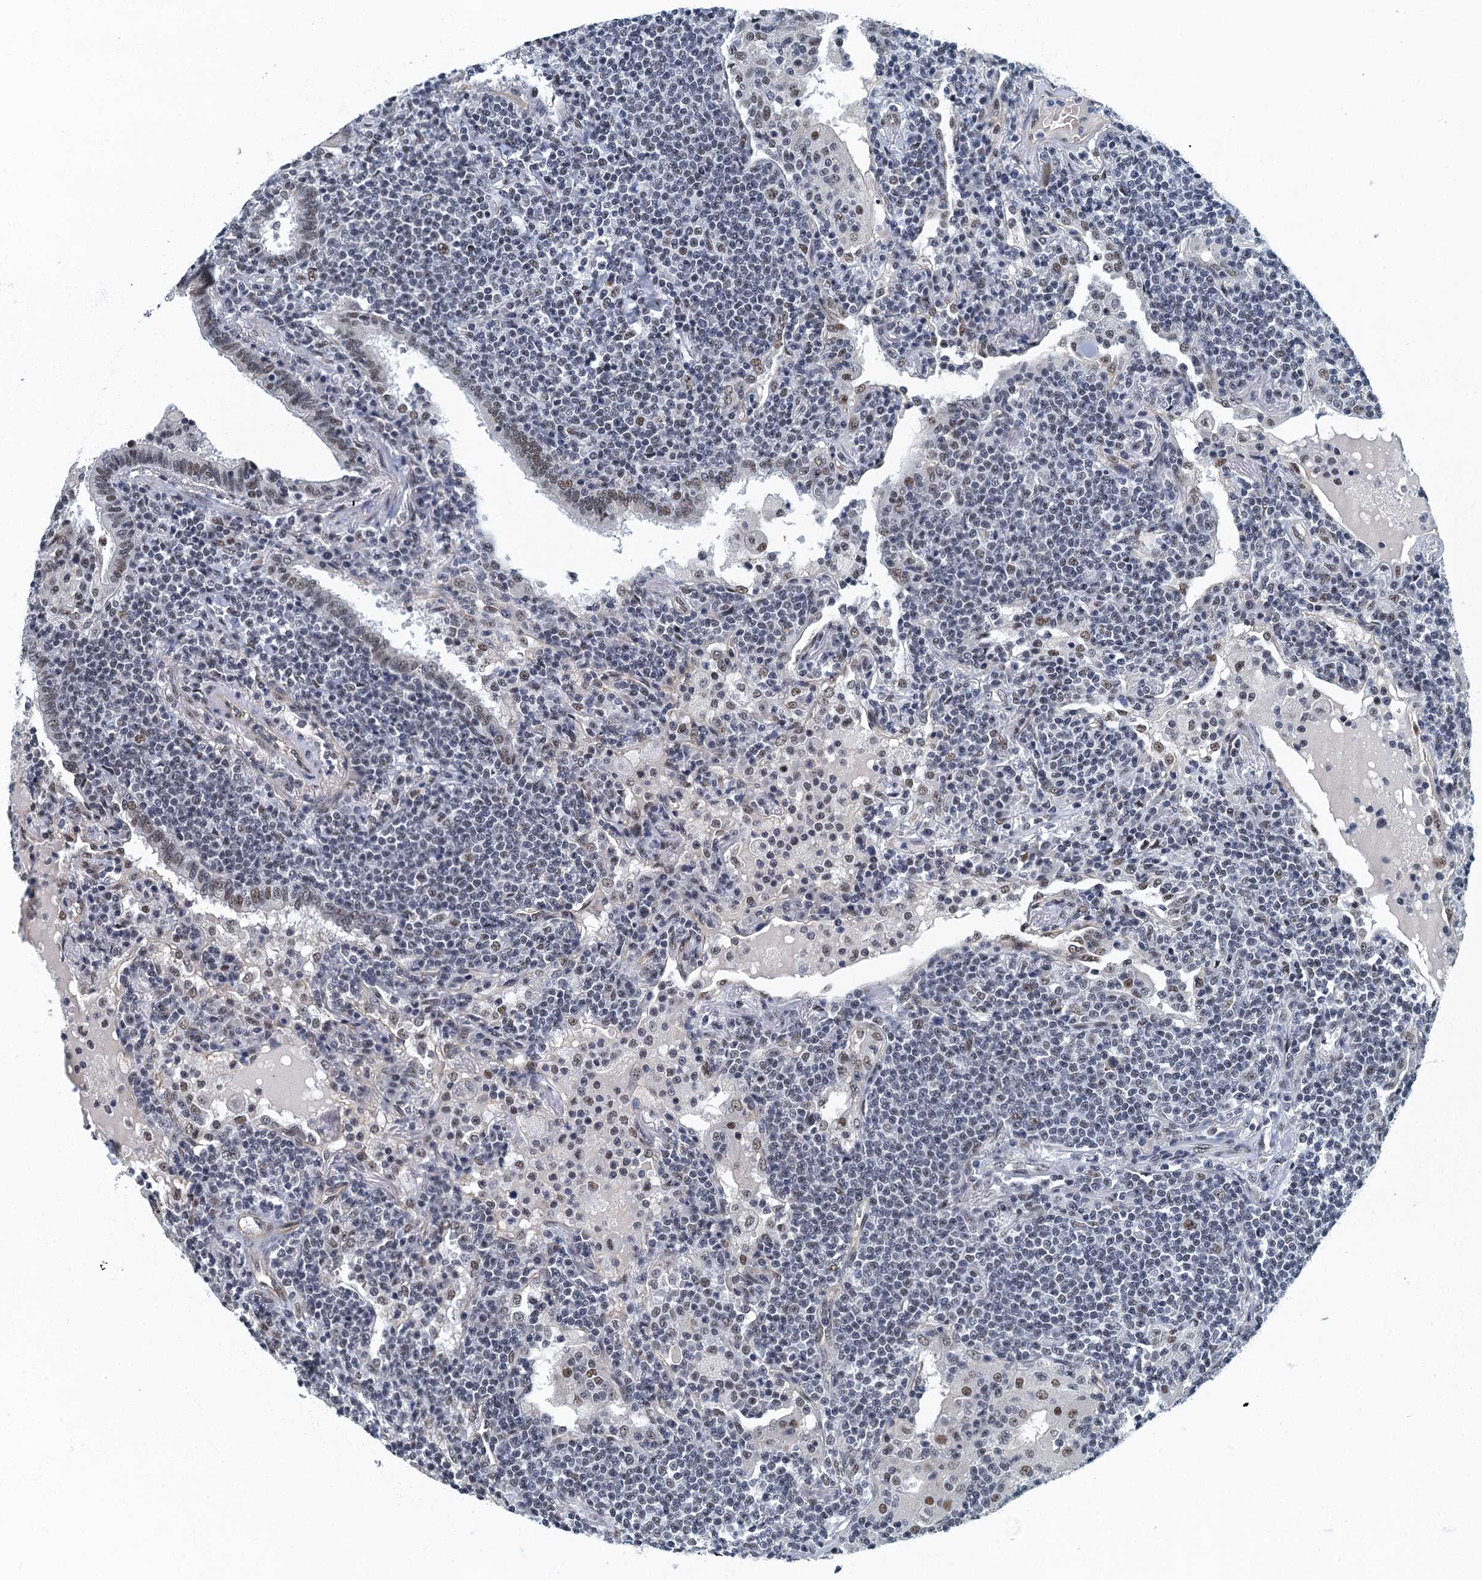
{"staining": {"intensity": "weak", "quantity": "<25%", "location": "nuclear"}, "tissue": "lymphoma", "cell_type": "Tumor cells", "image_type": "cancer", "snomed": [{"axis": "morphology", "description": "Malignant lymphoma, non-Hodgkin's type, Low grade"}, {"axis": "topography", "description": "Lung"}], "caption": "IHC image of lymphoma stained for a protein (brown), which shows no positivity in tumor cells.", "gene": "GADL1", "patient": {"sex": "female", "age": 71}}